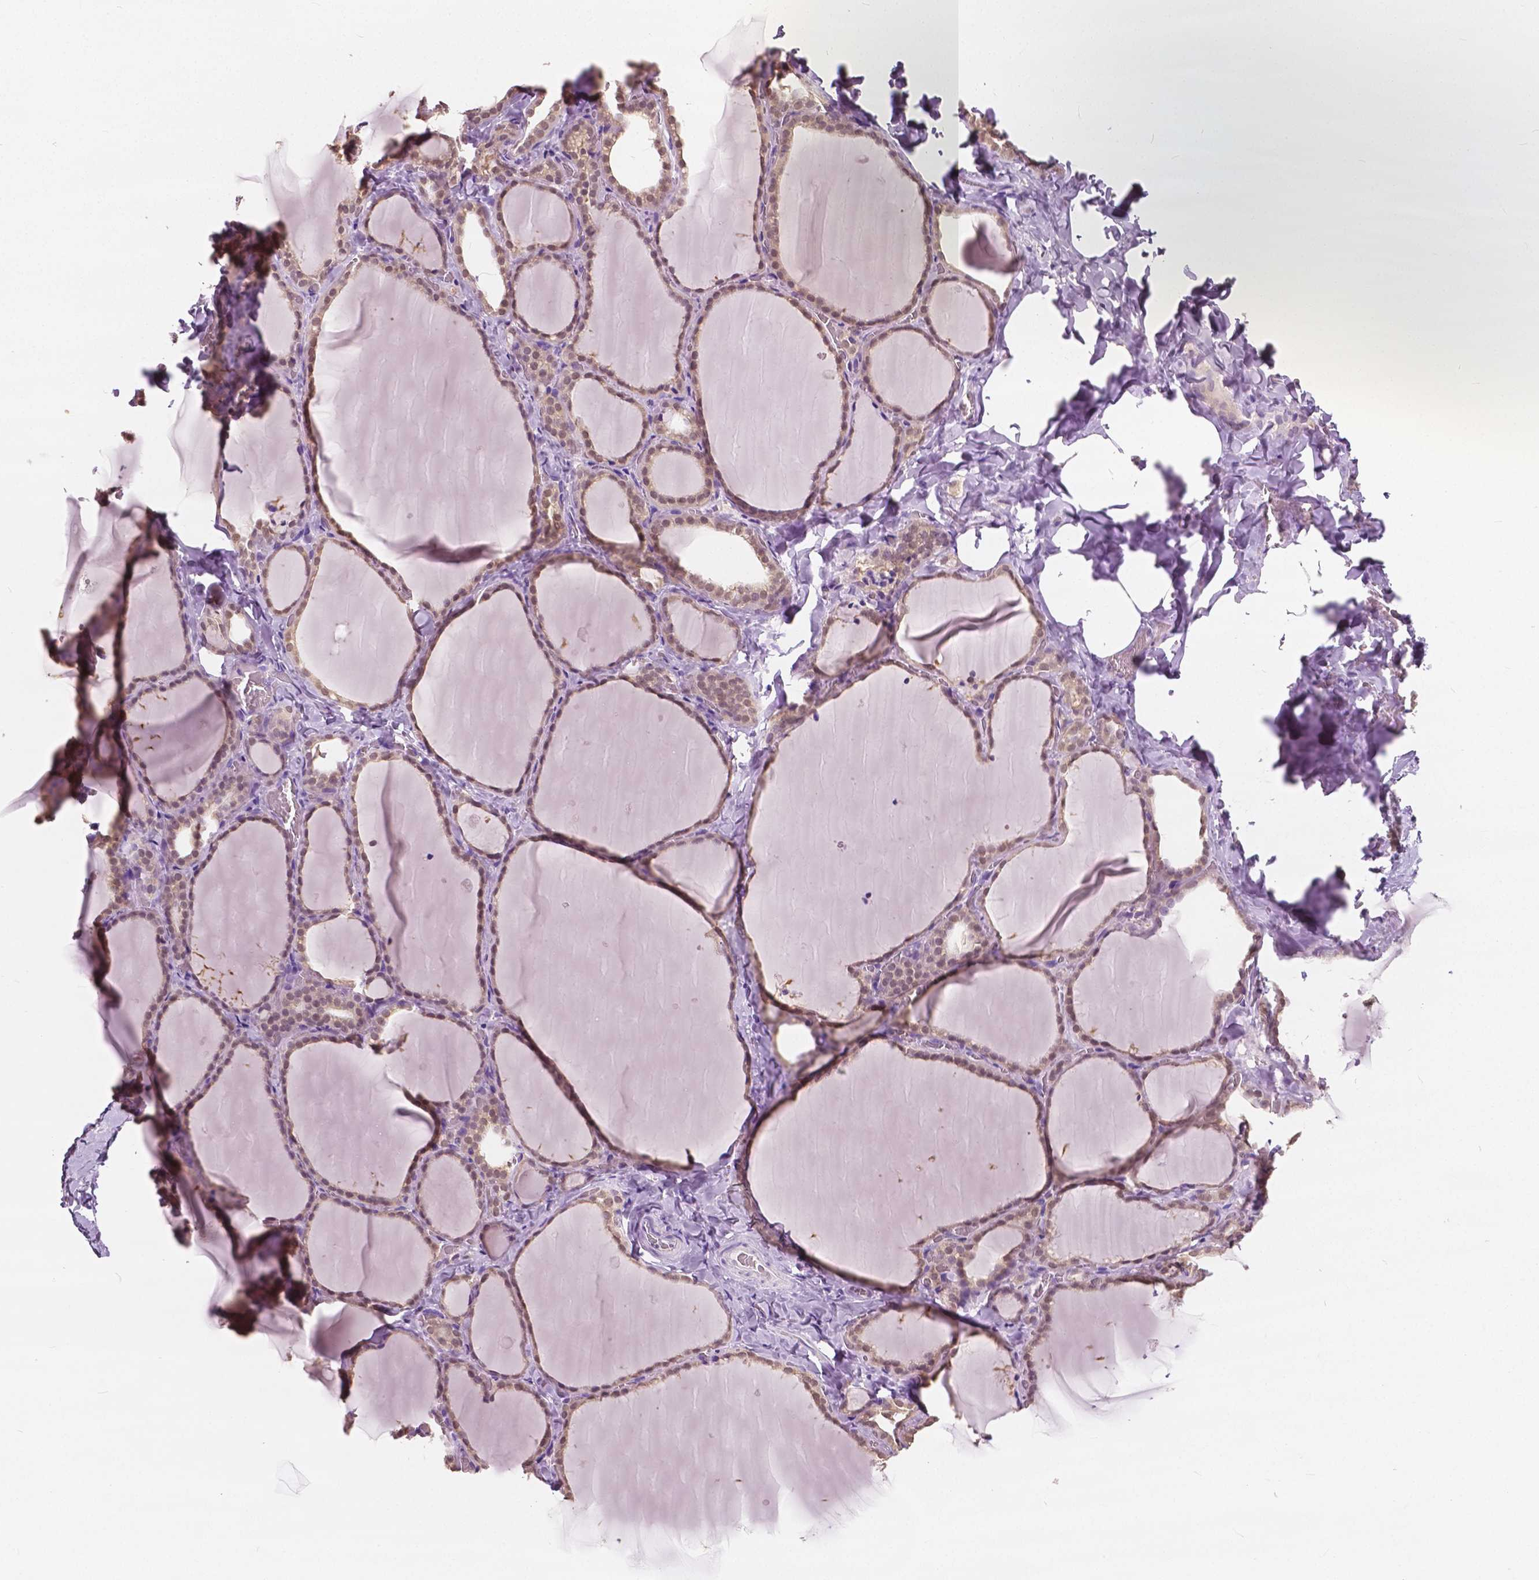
{"staining": {"intensity": "weak", "quantity": ">75%", "location": "nuclear"}, "tissue": "thyroid gland", "cell_type": "Glandular cells", "image_type": "normal", "snomed": [{"axis": "morphology", "description": "Normal tissue, NOS"}, {"axis": "topography", "description": "Thyroid gland"}], "caption": "About >75% of glandular cells in benign human thyroid gland reveal weak nuclear protein expression as visualized by brown immunohistochemical staining.", "gene": "TKFC", "patient": {"sex": "female", "age": 22}}